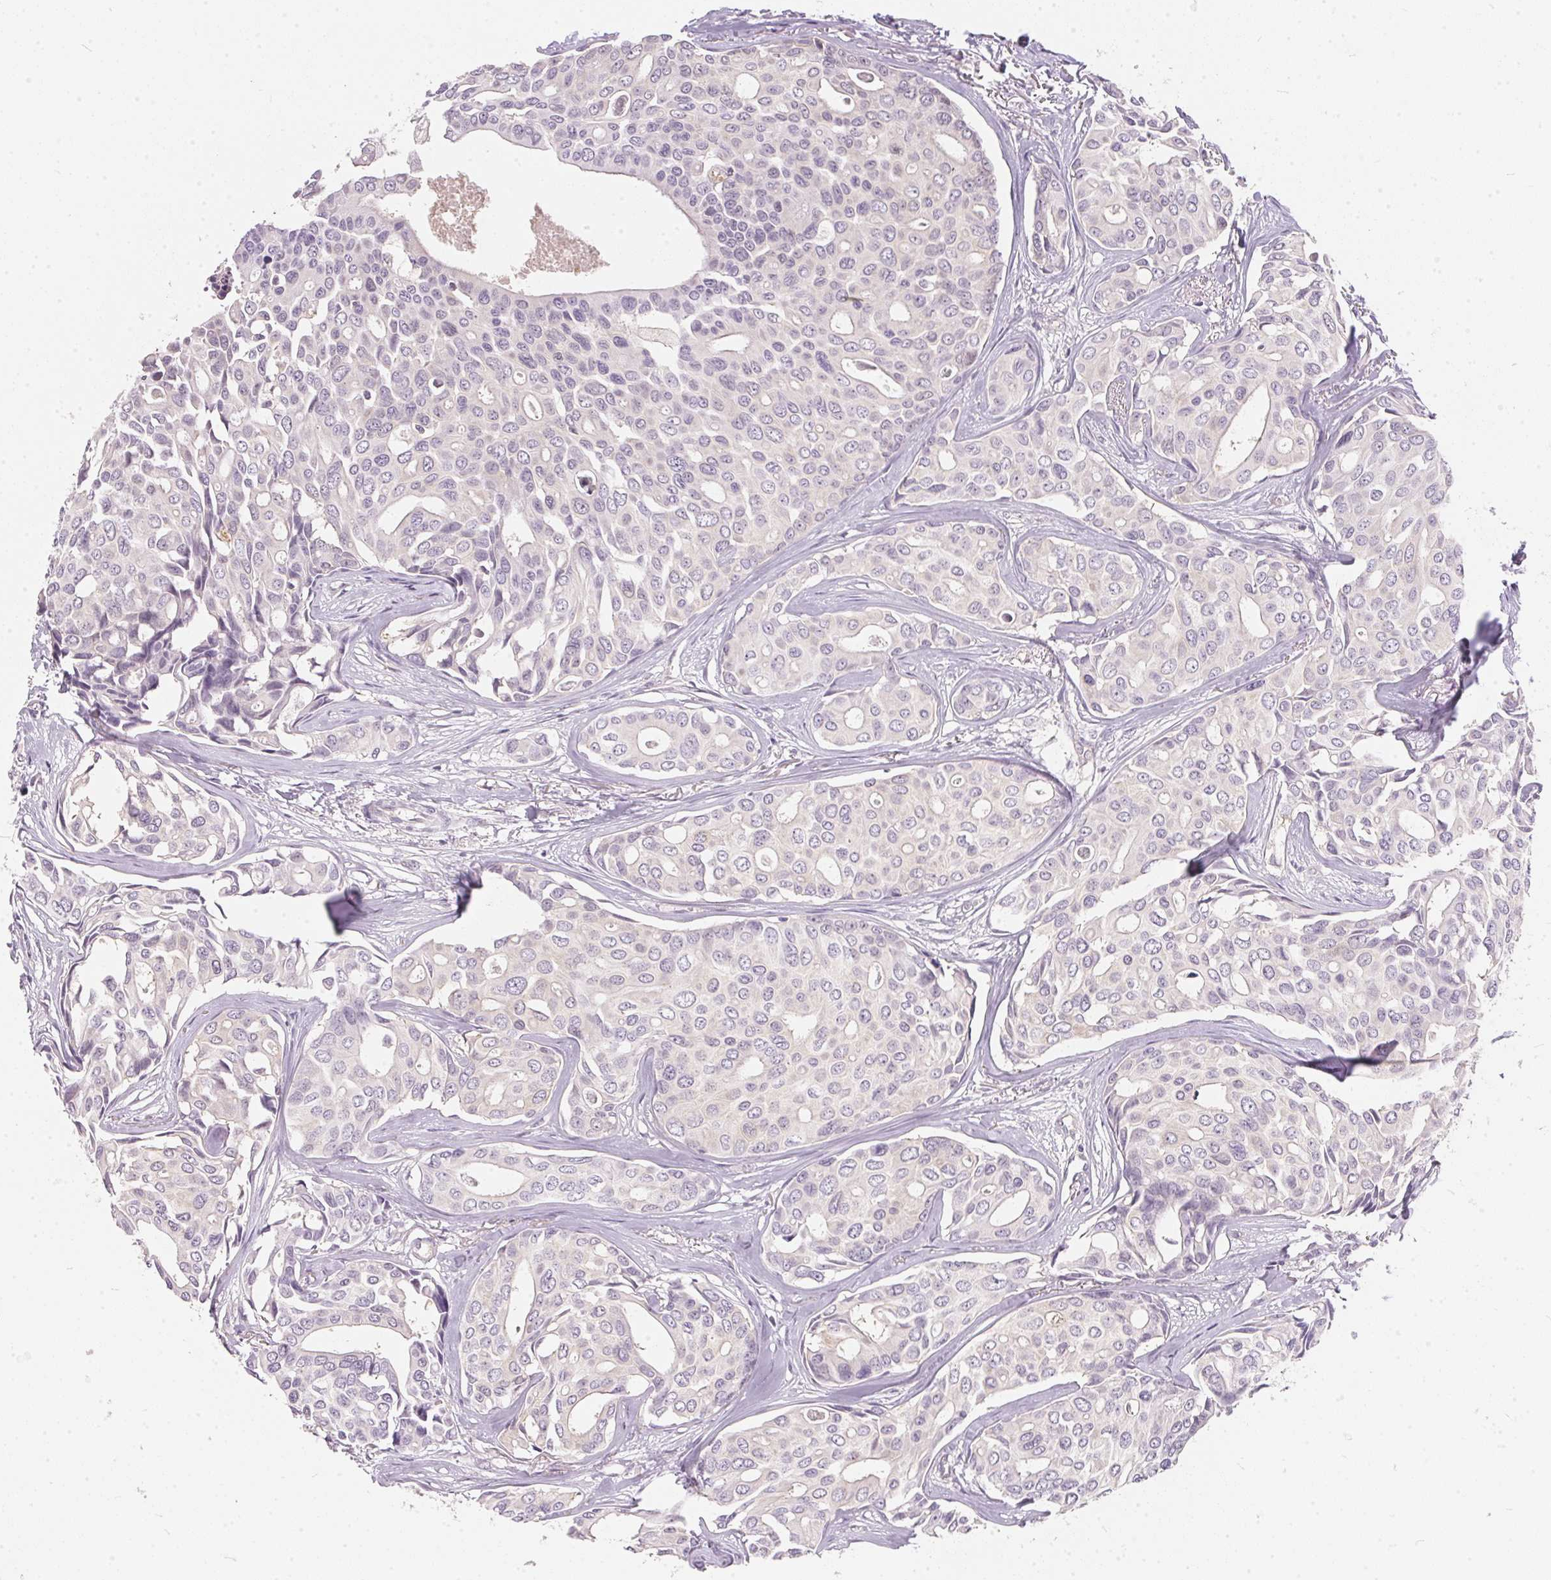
{"staining": {"intensity": "weak", "quantity": "<25%", "location": "nuclear"}, "tissue": "breast cancer", "cell_type": "Tumor cells", "image_type": "cancer", "snomed": [{"axis": "morphology", "description": "Duct carcinoma"}, {"axis": "topography", "description": "Breast"}], "caption": "An immunohistochemistry (IHC) image of breast cancer is shown. There is no staining in tumor cells of breast cancer. (Brightfield microscopy of DAB immunohistochemistry (IHC) at high magnification).", "gene": "BLMH", "patient": {"sex": "female", "age": 54}}